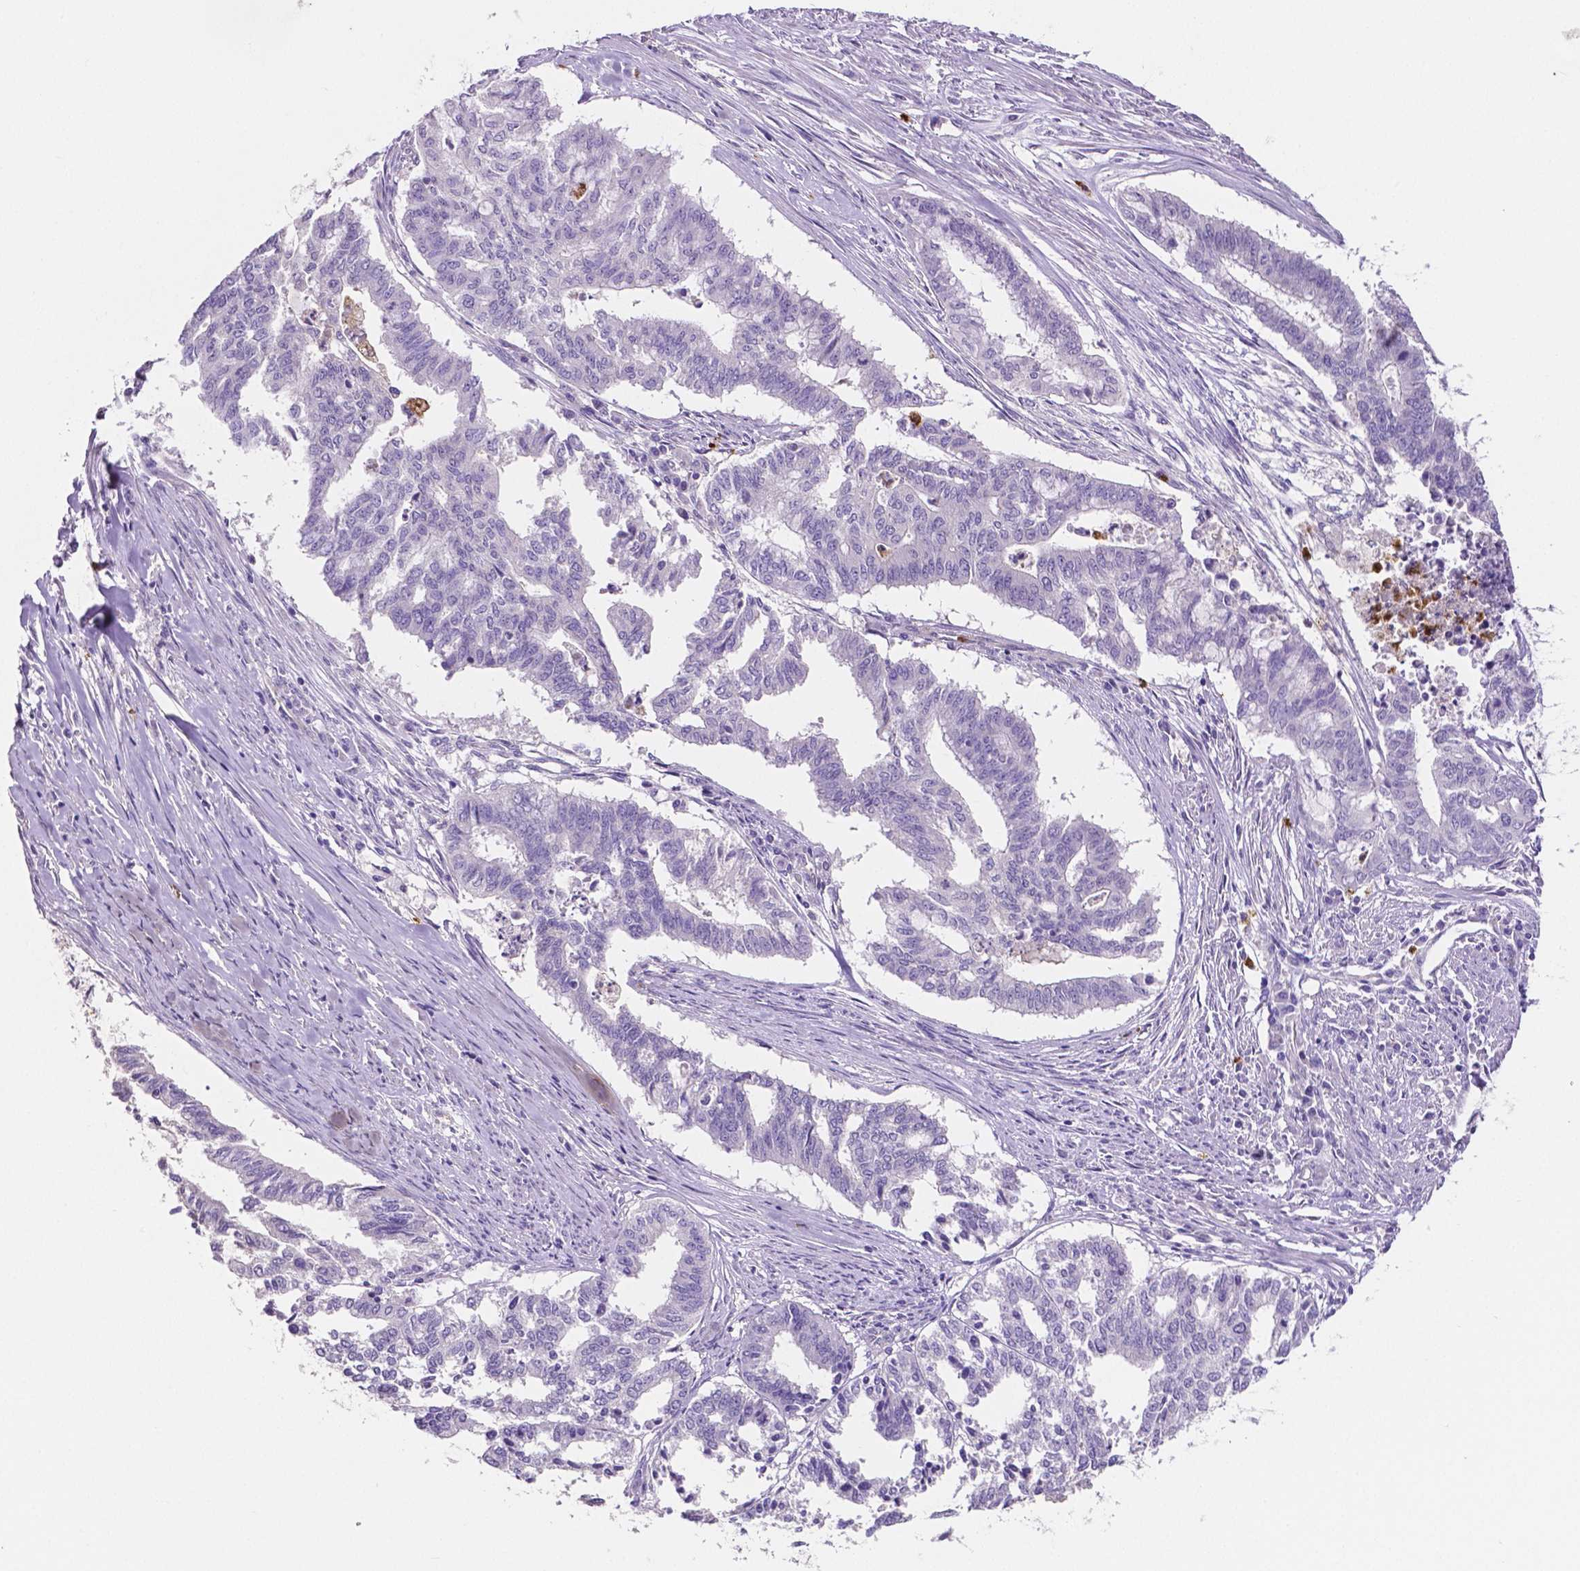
{"staining": {"intensity": "negative", "quantity": "none", "location": "none"}, "tissue": "endometrial cancer", "cell_type": "Tumor cells", "image_type": "cancer", "snomed": [{"axis": "morphology", "description": "Adenocarcinoma, NOS"}, {"axis": "topography", "description": "Endometrium"}], "caption": "An IHC histopathology image of endometrial cancer is shown. There is no staining in tumor cells of endometrial cancer.", "gene": "MMP9", "patient": {"sex": "female", "age": 79}}